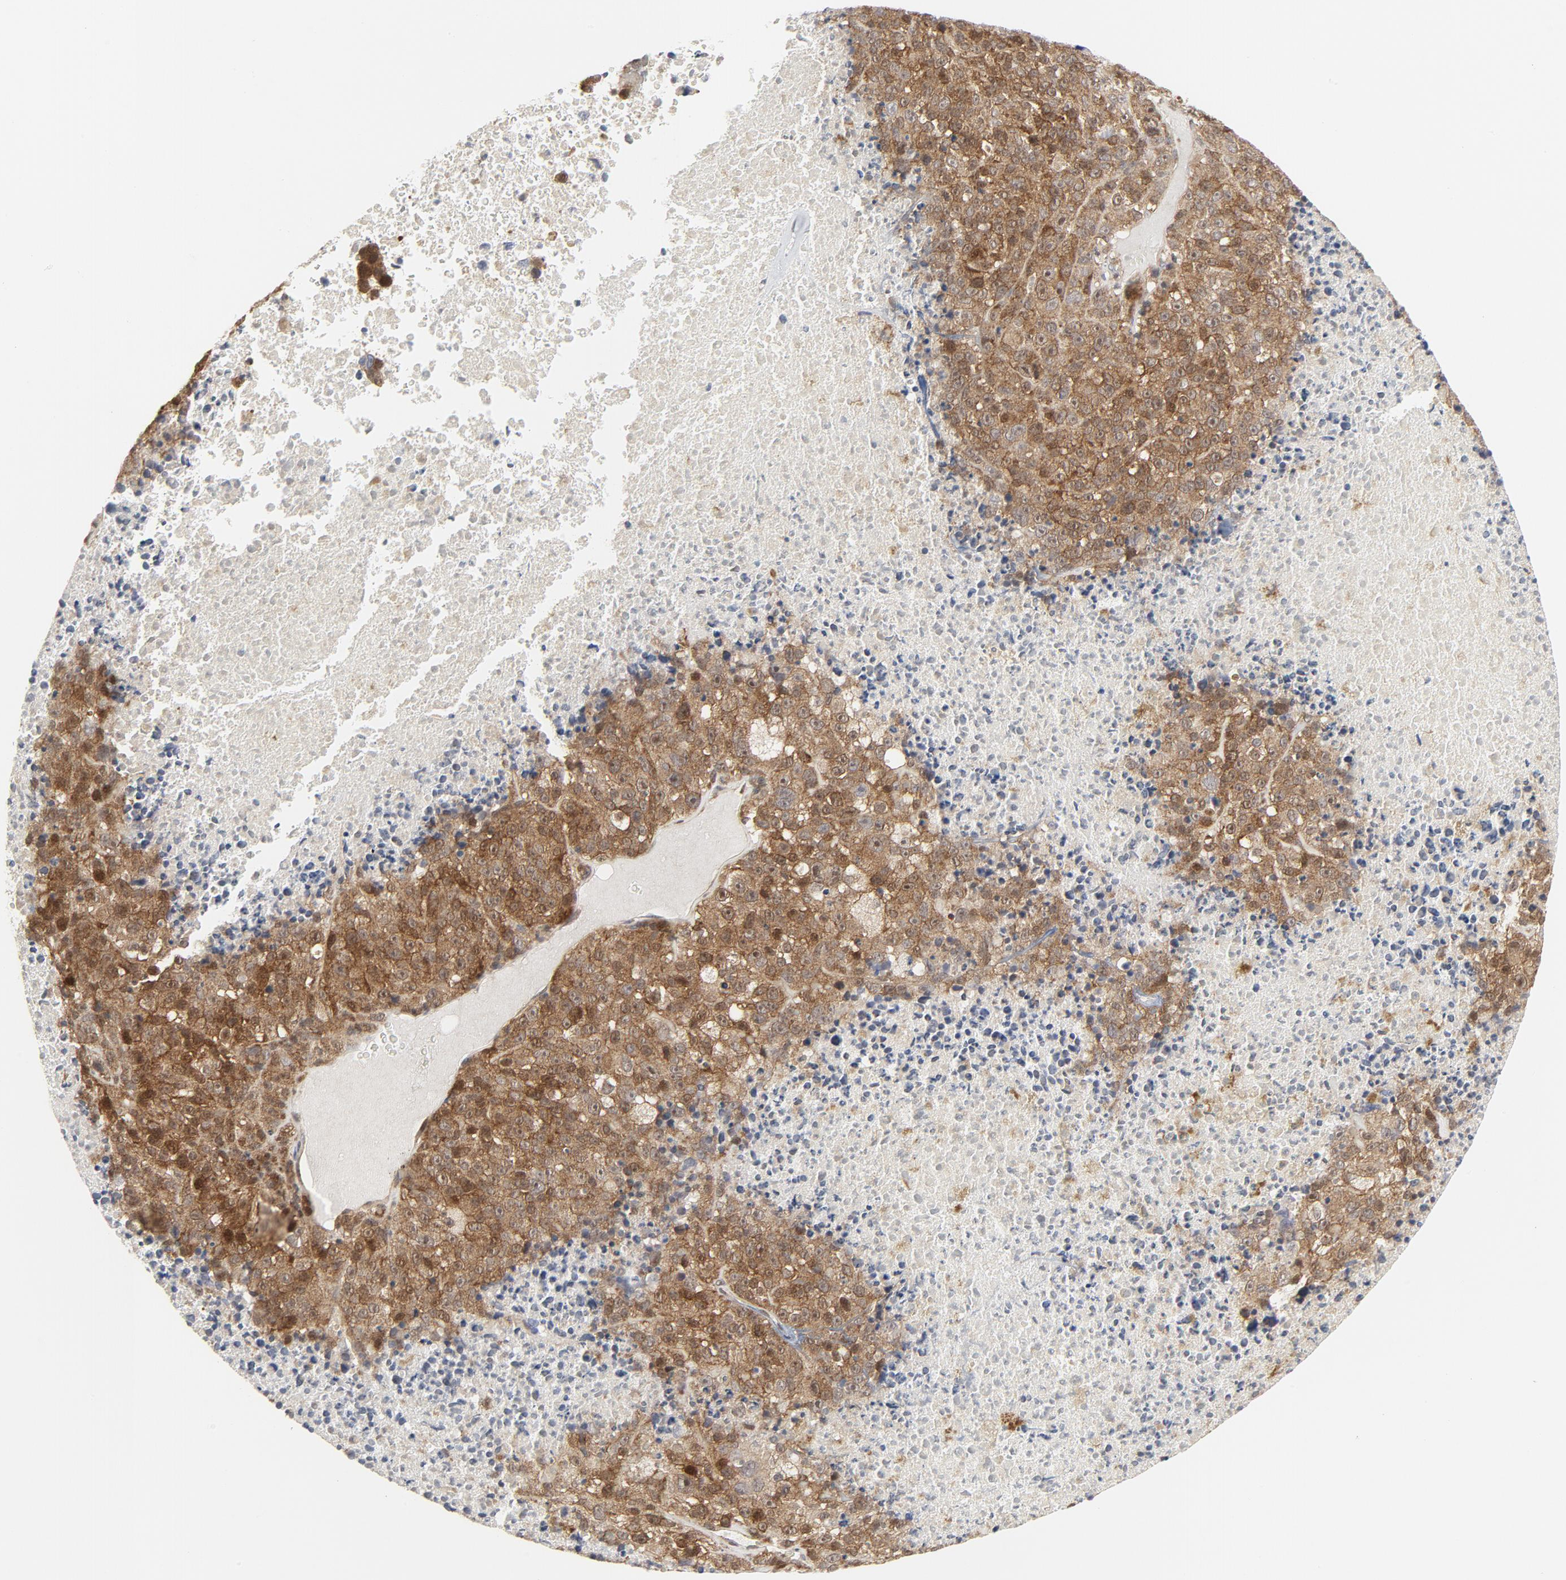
{"staining": {"intensity": "moderate", "quantity": ">75%", "location": "cytoplasmic/membranous,nuclear"}, "tissue": "melanoma", "cell_type": "Tumor cells", "image_type": "cancer", "snomed": [{"axis": "morphology", "description": "Malignant melanoma, Metastatic site"}, {"axis": "topography", "description": "Cerebral cortex"}], "caption": "This micrograph displays immunohistochemistry staining of human malignant melanoma (metastatic site), with medium moderate cytoplasmic/membranous and nuclear expression in about >75% of tumor cells.", "gene": "MAP2K7", "patient": {"sex": "female", "age": 52}}